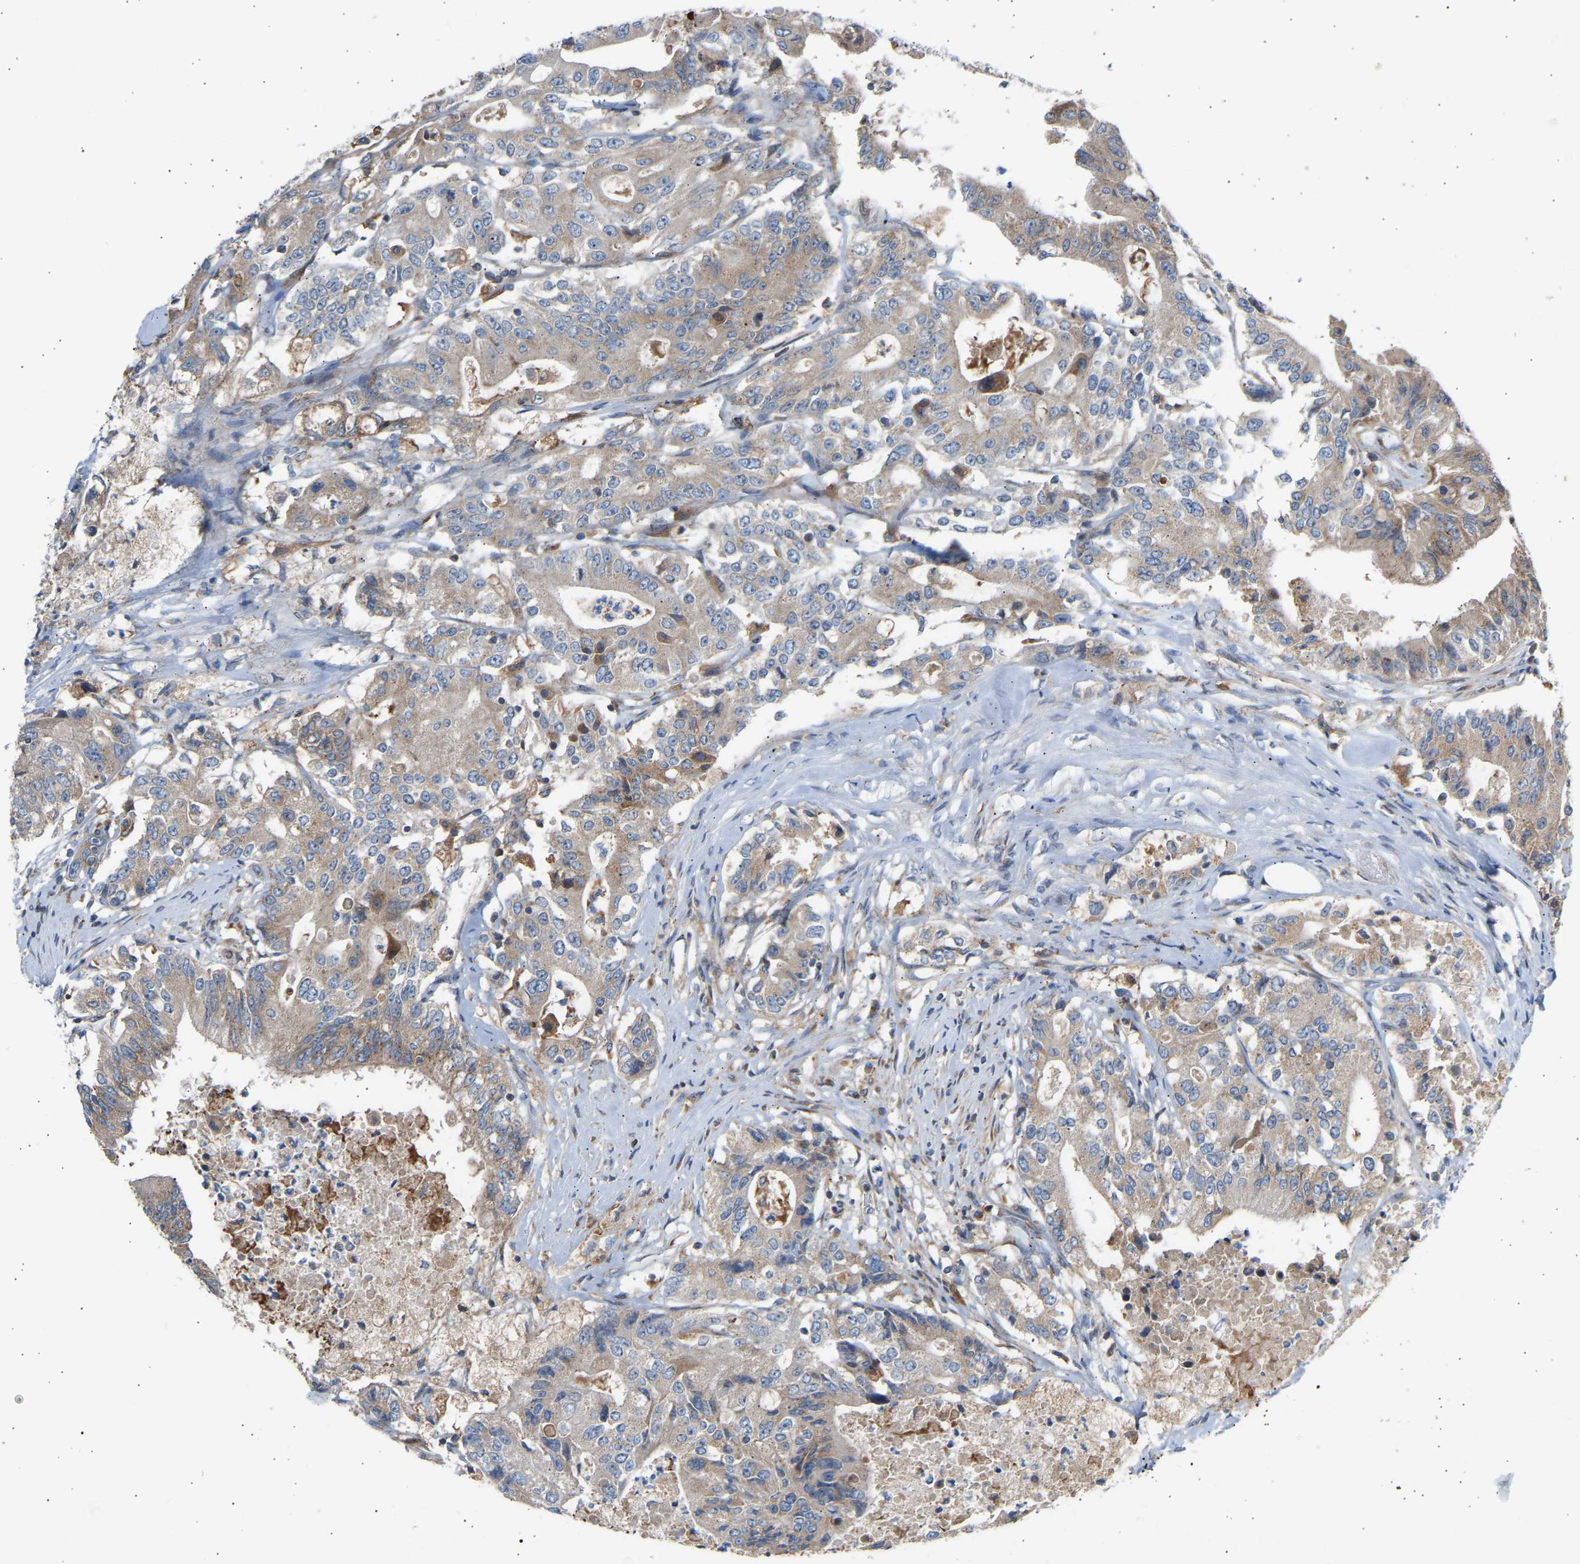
{"staining": {"intensity": "weak", "quantity": ">75%", "location": "cytoplasmic/membranous"}, "tissue": "colorectal cancer", "cell_type": "Tumor cells", "image_type": "cancer", "snomed": [{"axis": "morphology", "description": "Adenocarcinoma, NOS"}, {"axis": "topography", "description": "Colon"}], "caption": "The photomicrograph displays immunohistochemical staining of colorectal adenocarcinoma. There is weak cytoplasmic/membranous positivity is identified in approximately >75% of tumor cells.", "gene": "GCN1", "patient": {"sex": "female", "age": 77}}